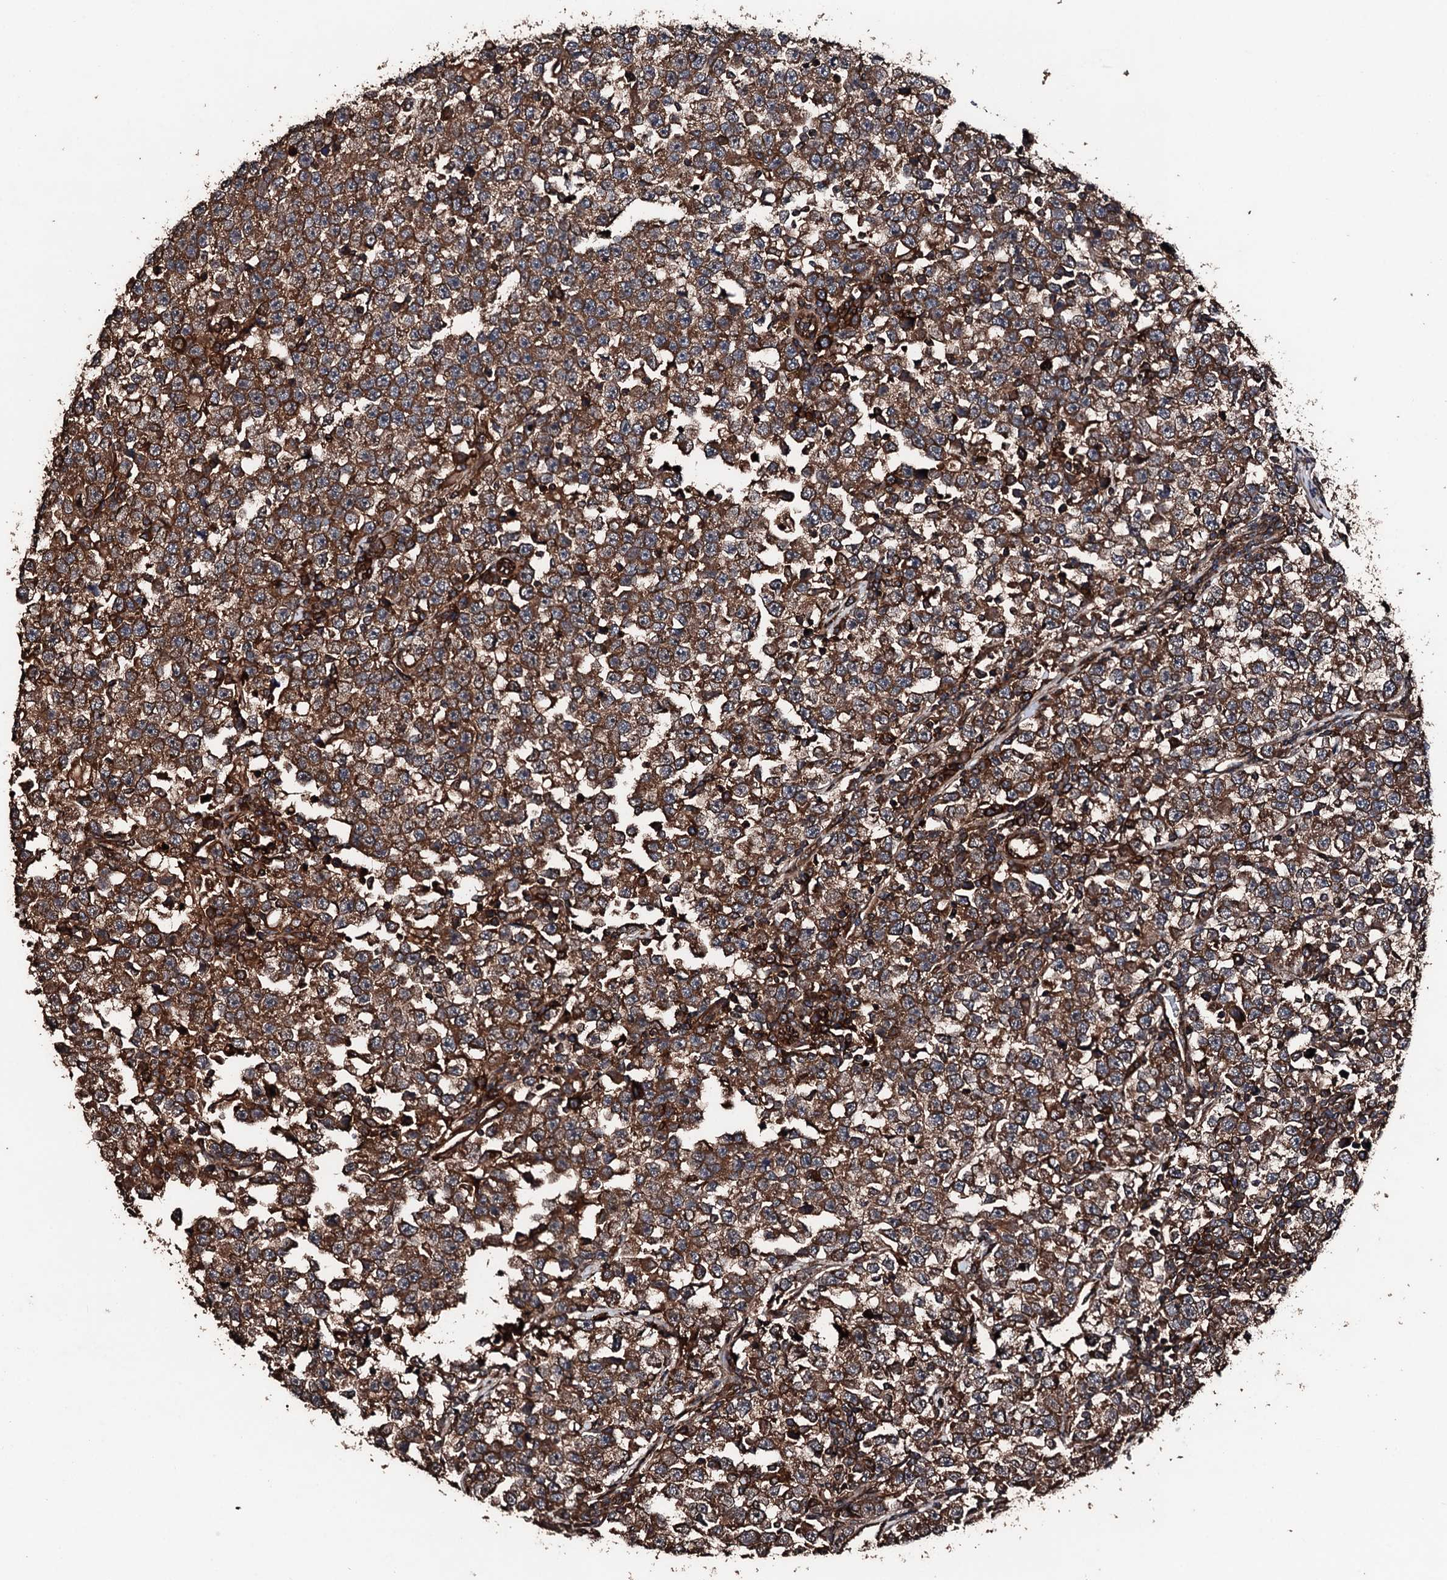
{"staining": {"intensity": "moderate", "quantity": ">75%", "location": "cytoplasmic/membranous"}, "tissue": "testis cancer", "cell_type": "Tumor cells", "image_type": "cancer", "snomed": [{"axis": "morphology", "description": "Normal tissue, NOS"}, {"axis": "morphology", "description": "Seminoma, NOS"}, {"axis": "topography", "description": "Testis"}], "caption": "Brown immunohistochemical staining in seminoma (testis) reveals moderate cytoplasmic/membranous positivity in about >75% of tumor cells.", "gene": "KIF18A", "patient": {"sex": "male", "age": 43}}